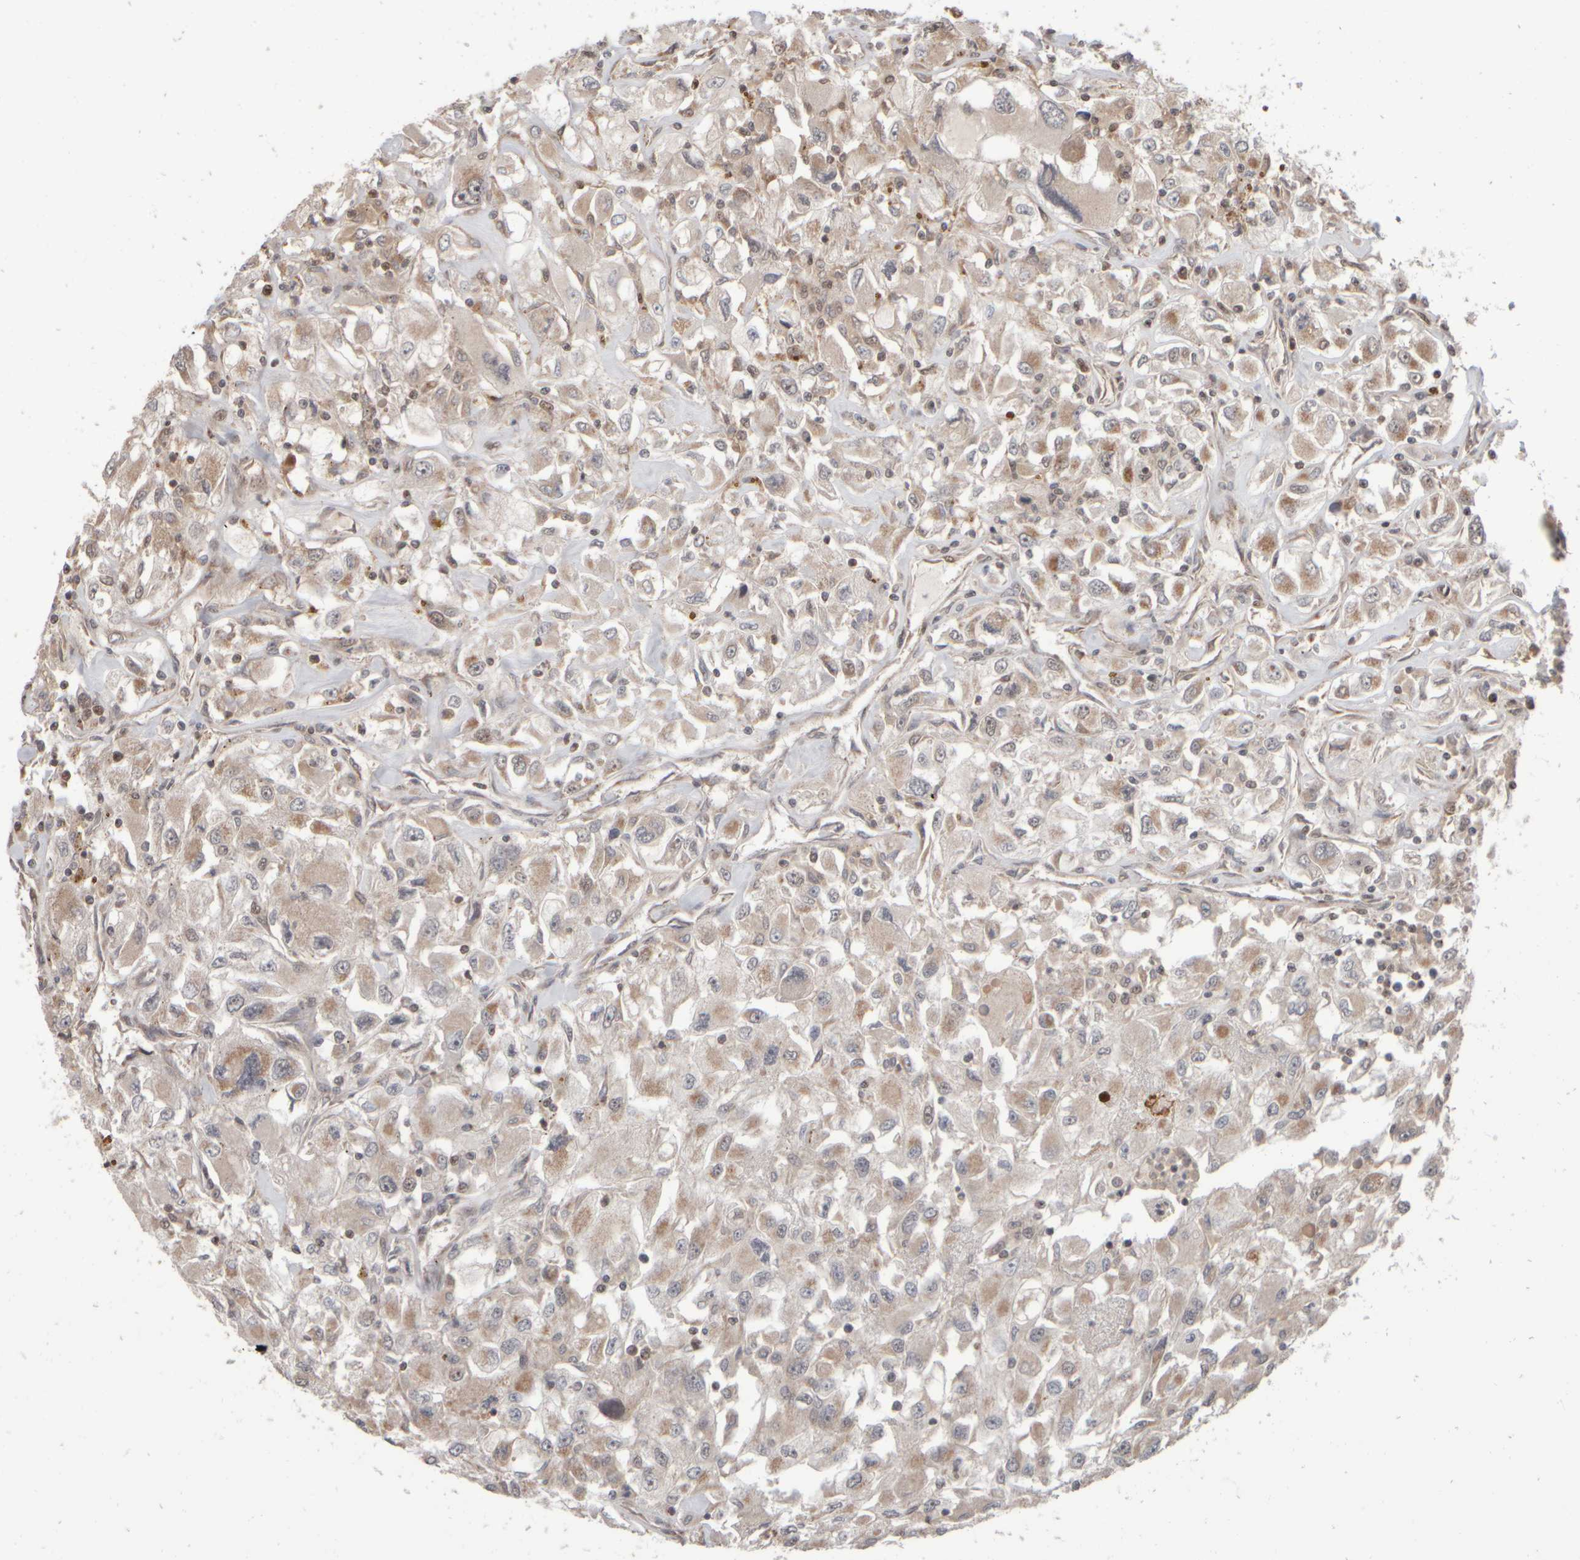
{"staining": {"intensity": "weak", "quantity": ">75%", "location": "cytoplasmic/membranous"}, "tissue": "renal cancer", "cell_type": "Tumor cells", "image_type": "cancer", "snomed": [{"axis": "morphology", "description": "Adenocarcinoma, NOS"}, {"axis": "topography", "description": "Kidney"}], "caption": "Immunohistochemistry (IHC) staining of adenocarcinoma (renal), which reveals low levels of weak cytoplasmic/membranous positivity in about >75% of tumor cells indicating weak cytoplasmic/membranous protein staining. The staining was performed using DAB (brown) for protein detection and nuclei were counterstained in hematoxylin (blue).", "gene": "ABHD11", "patient": {"sex": "female", "age": 52}}